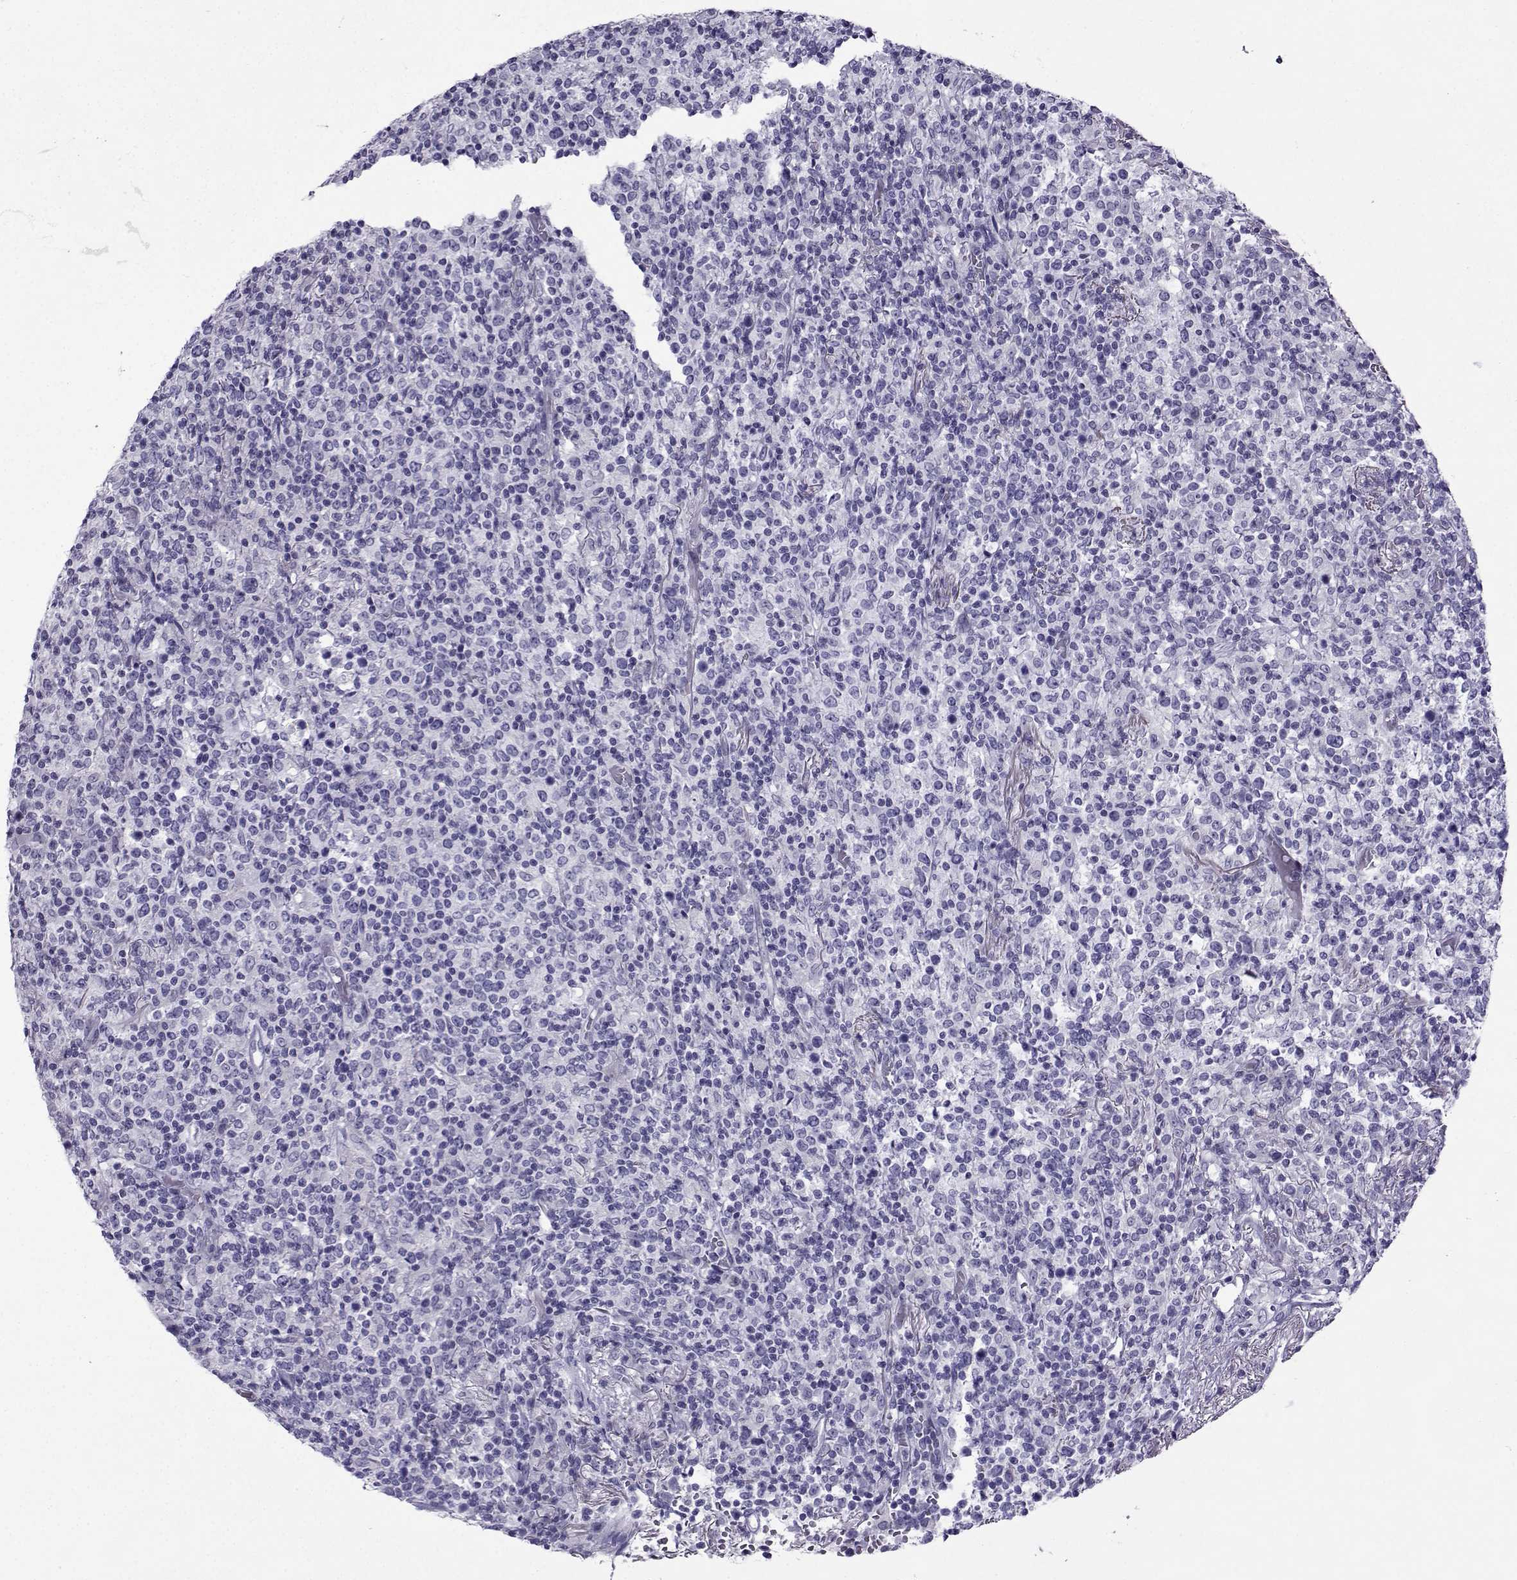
{"staining": {"intensity": "negative", "quantity": "none", "location": "none"}, "tissue": "lymphoma", "cell_type": "Tumor cells", "image_type": "cancer", "snomed": [{"axis": "morphology", "description": "Malignant lymphoma, non-Hodgkin's type, High grade"}, {"axis": "topography", "description": "Lung"}], "caption": "Protein analysis of lymphoma shows no significant expression in tumor cells.", "gene": "CRYBB1", "patient": {"sex": "male", "age": 79}}